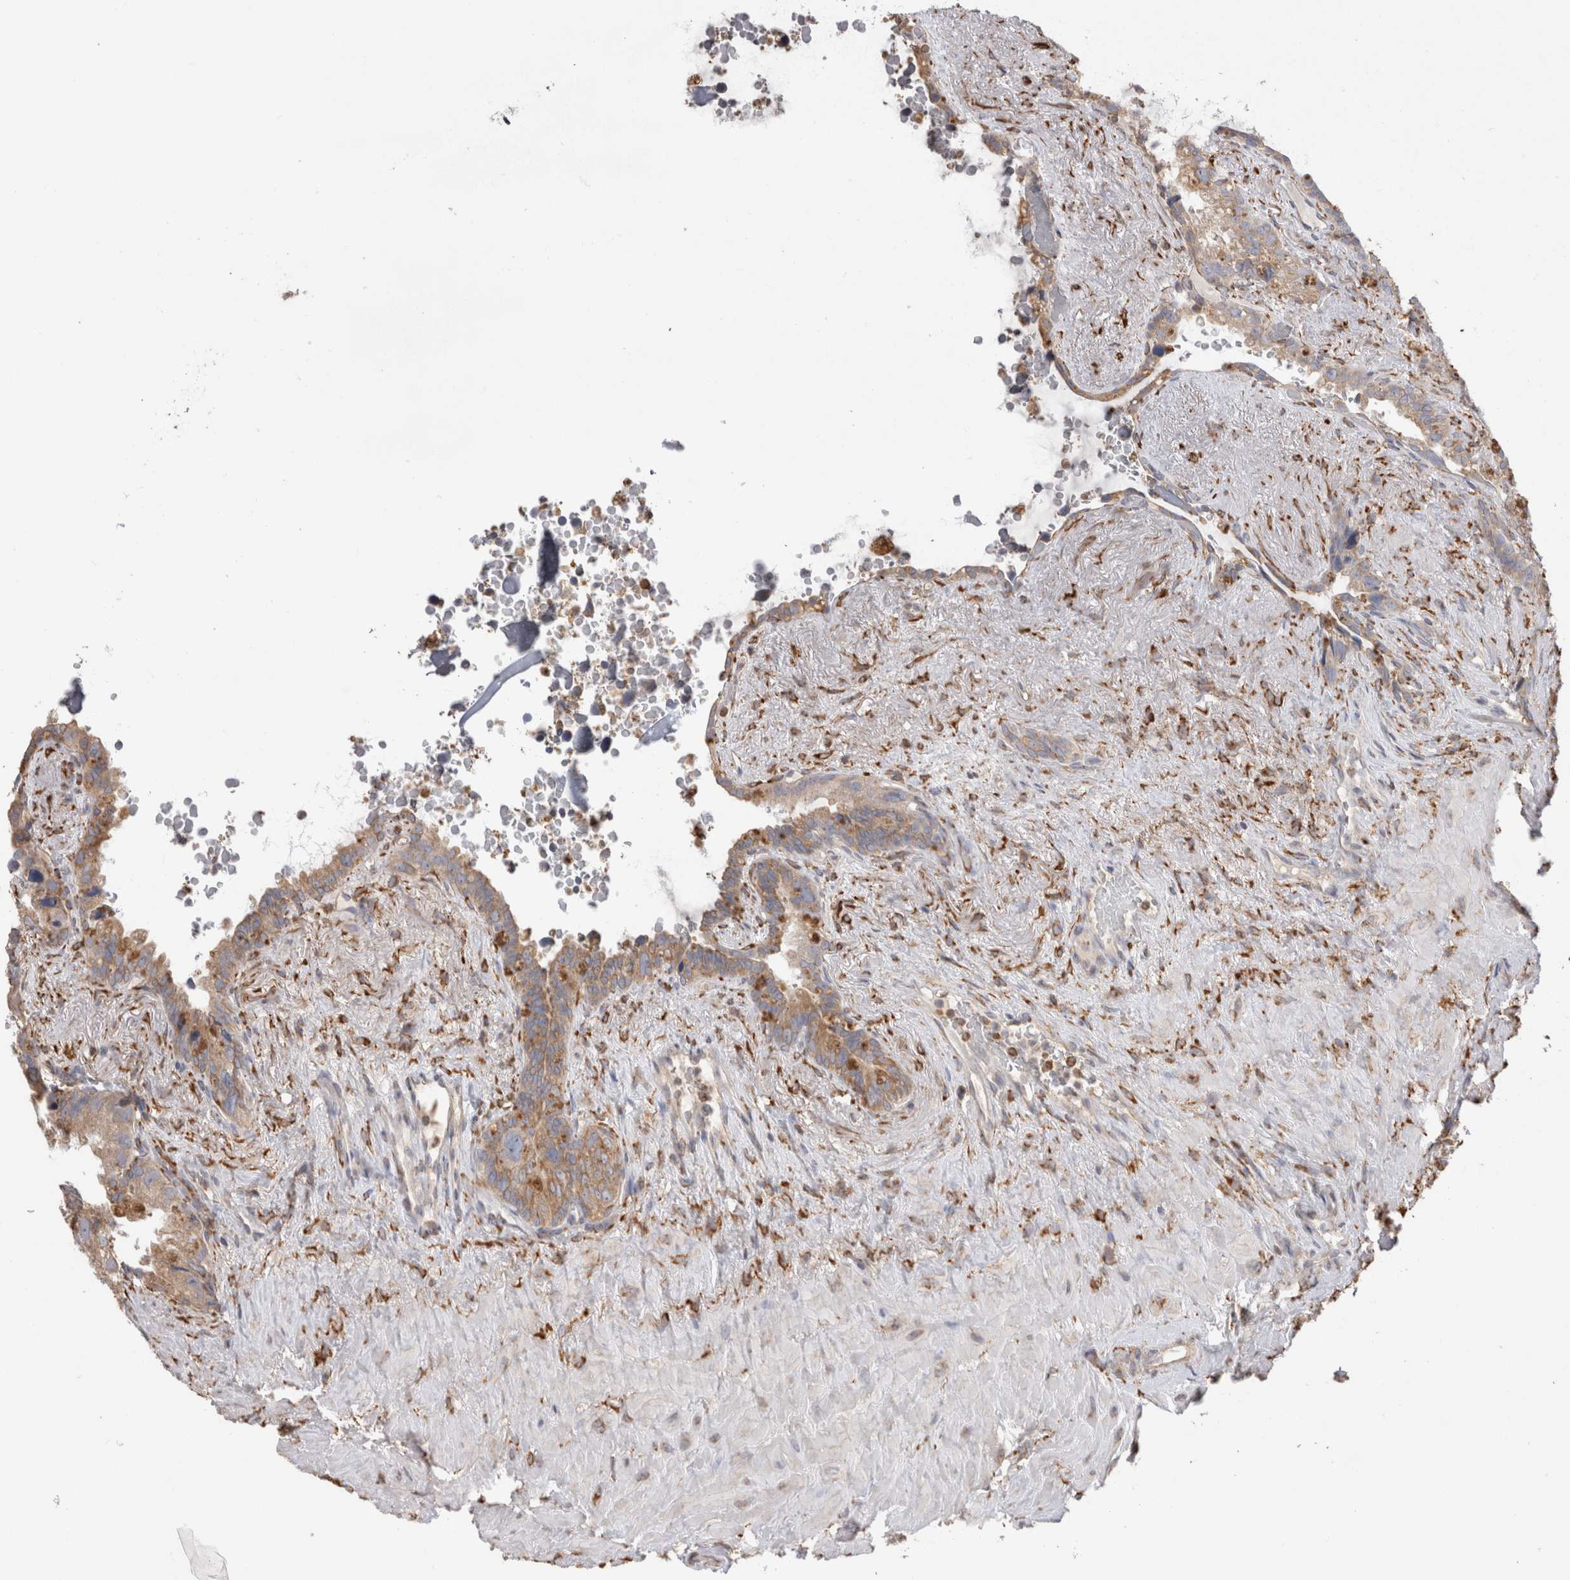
{"staining": {"intensity": "moderate", "quantity": ">75%", "location": "cytoplasmic/membranous"}, "tissue": "seminal vesicle", "cell_type": "Glandular cells", "image_type": "normal", "snomed": [{"axis": "morphology", "description": "Normal tissue, NOS"}, {"axis": "topography", "description": "Seminal veicle"}], "caption": "A brown stain shows moderate cytoplasmic/membranous positivity of a protein in glandular cells of unremarkable seminal vesicle.", "gene": "LRPAP1", "patient": {"sex": "male", "age": 80}}